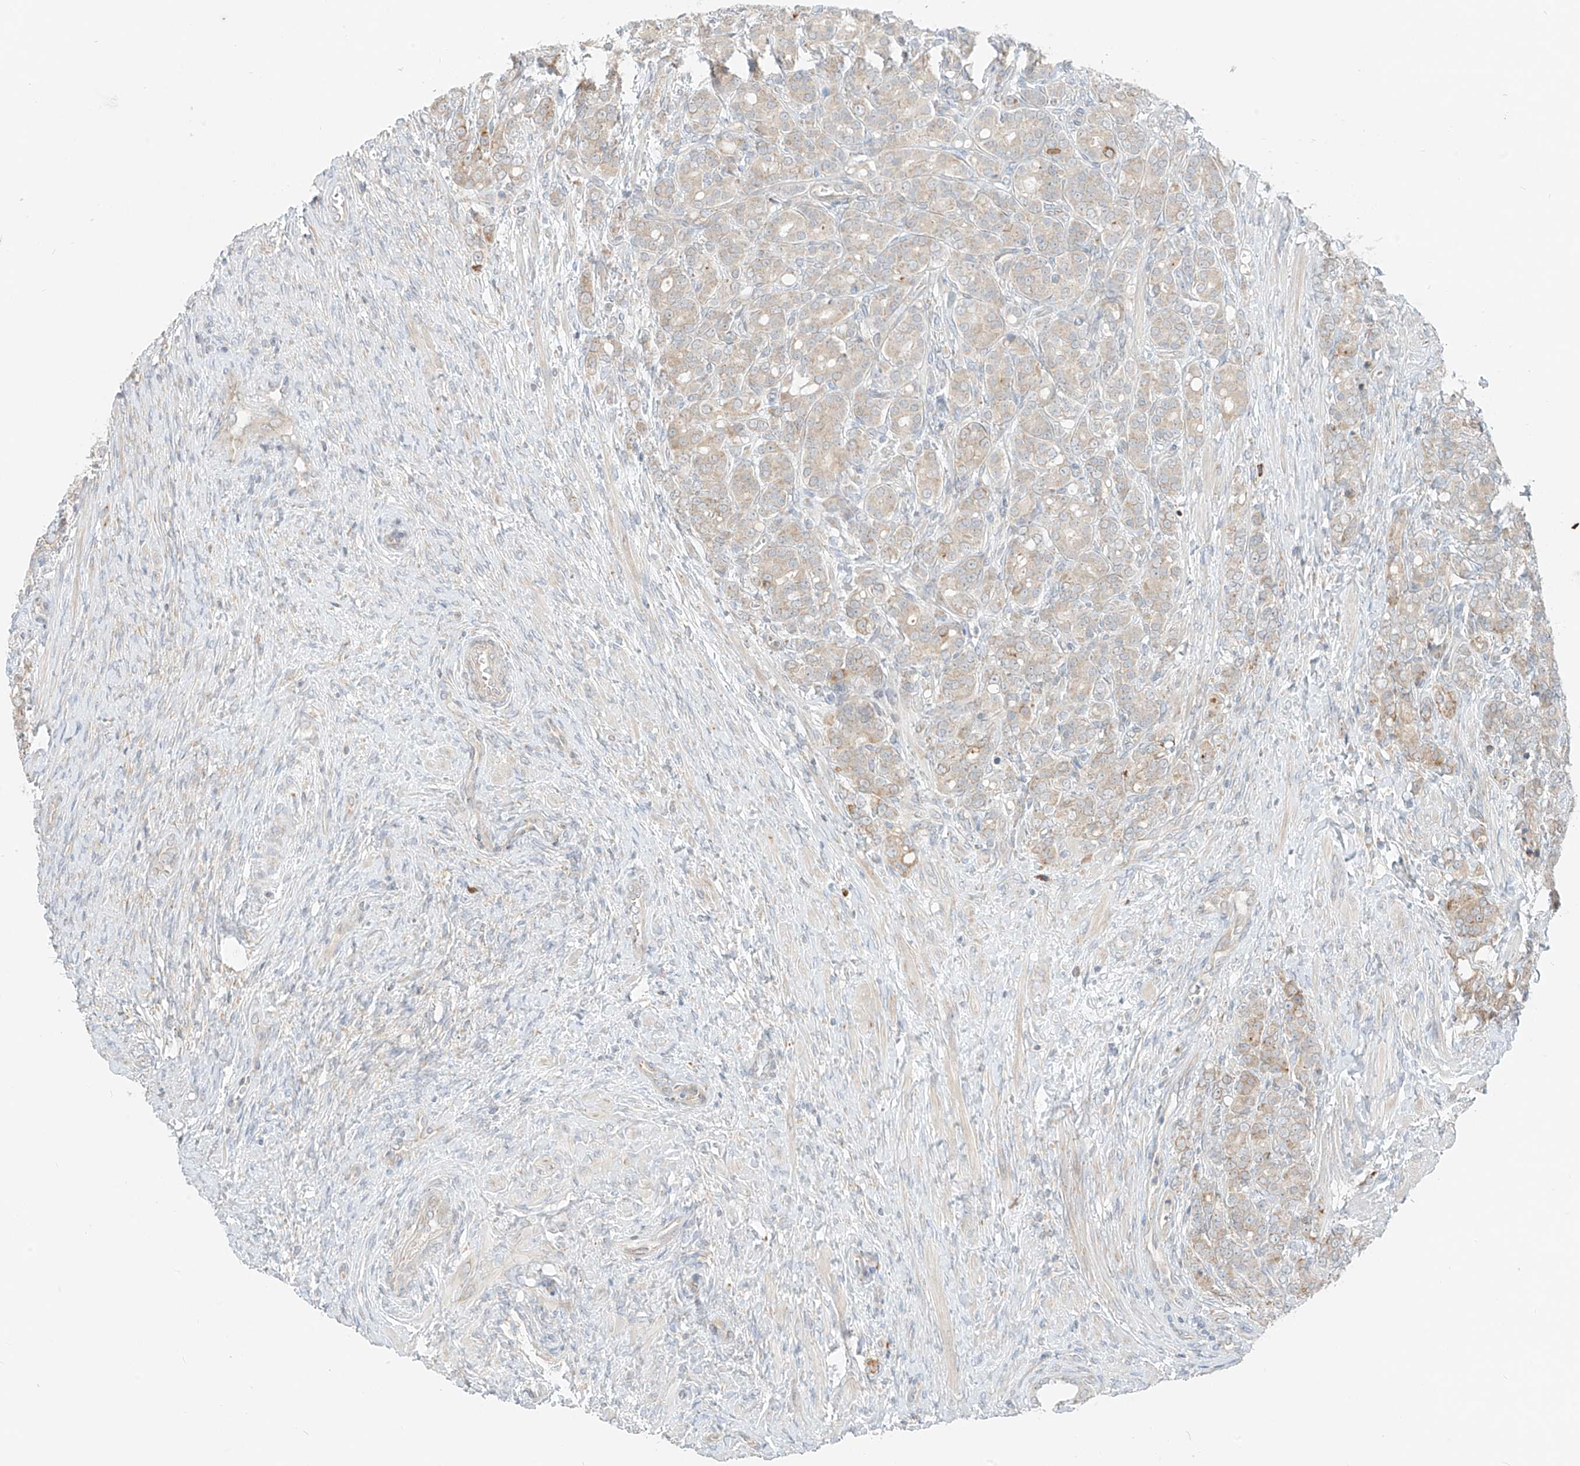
{"staining": {"intensity": "weak", "quantity": "<25%", "location": "cytoplasmic/membranous"}, "tissue": "prostate cancer", "cell_type": "Tumor cells", "image_type": "cancer", "snomed": [{"axis": "morphology", "description": "Adenocarcinoma, High grade"}, {"axis": "topography", "description": "Prostate"}], "caption": "DAB (3,3'-diaminobenzidine) immunohistochemical staining of human prostate adenocarcinoma (high-grade) shows no significant expression in tumor cells.", "gene": "STT3A", "patient": {"sex": "male", "age": 62}}